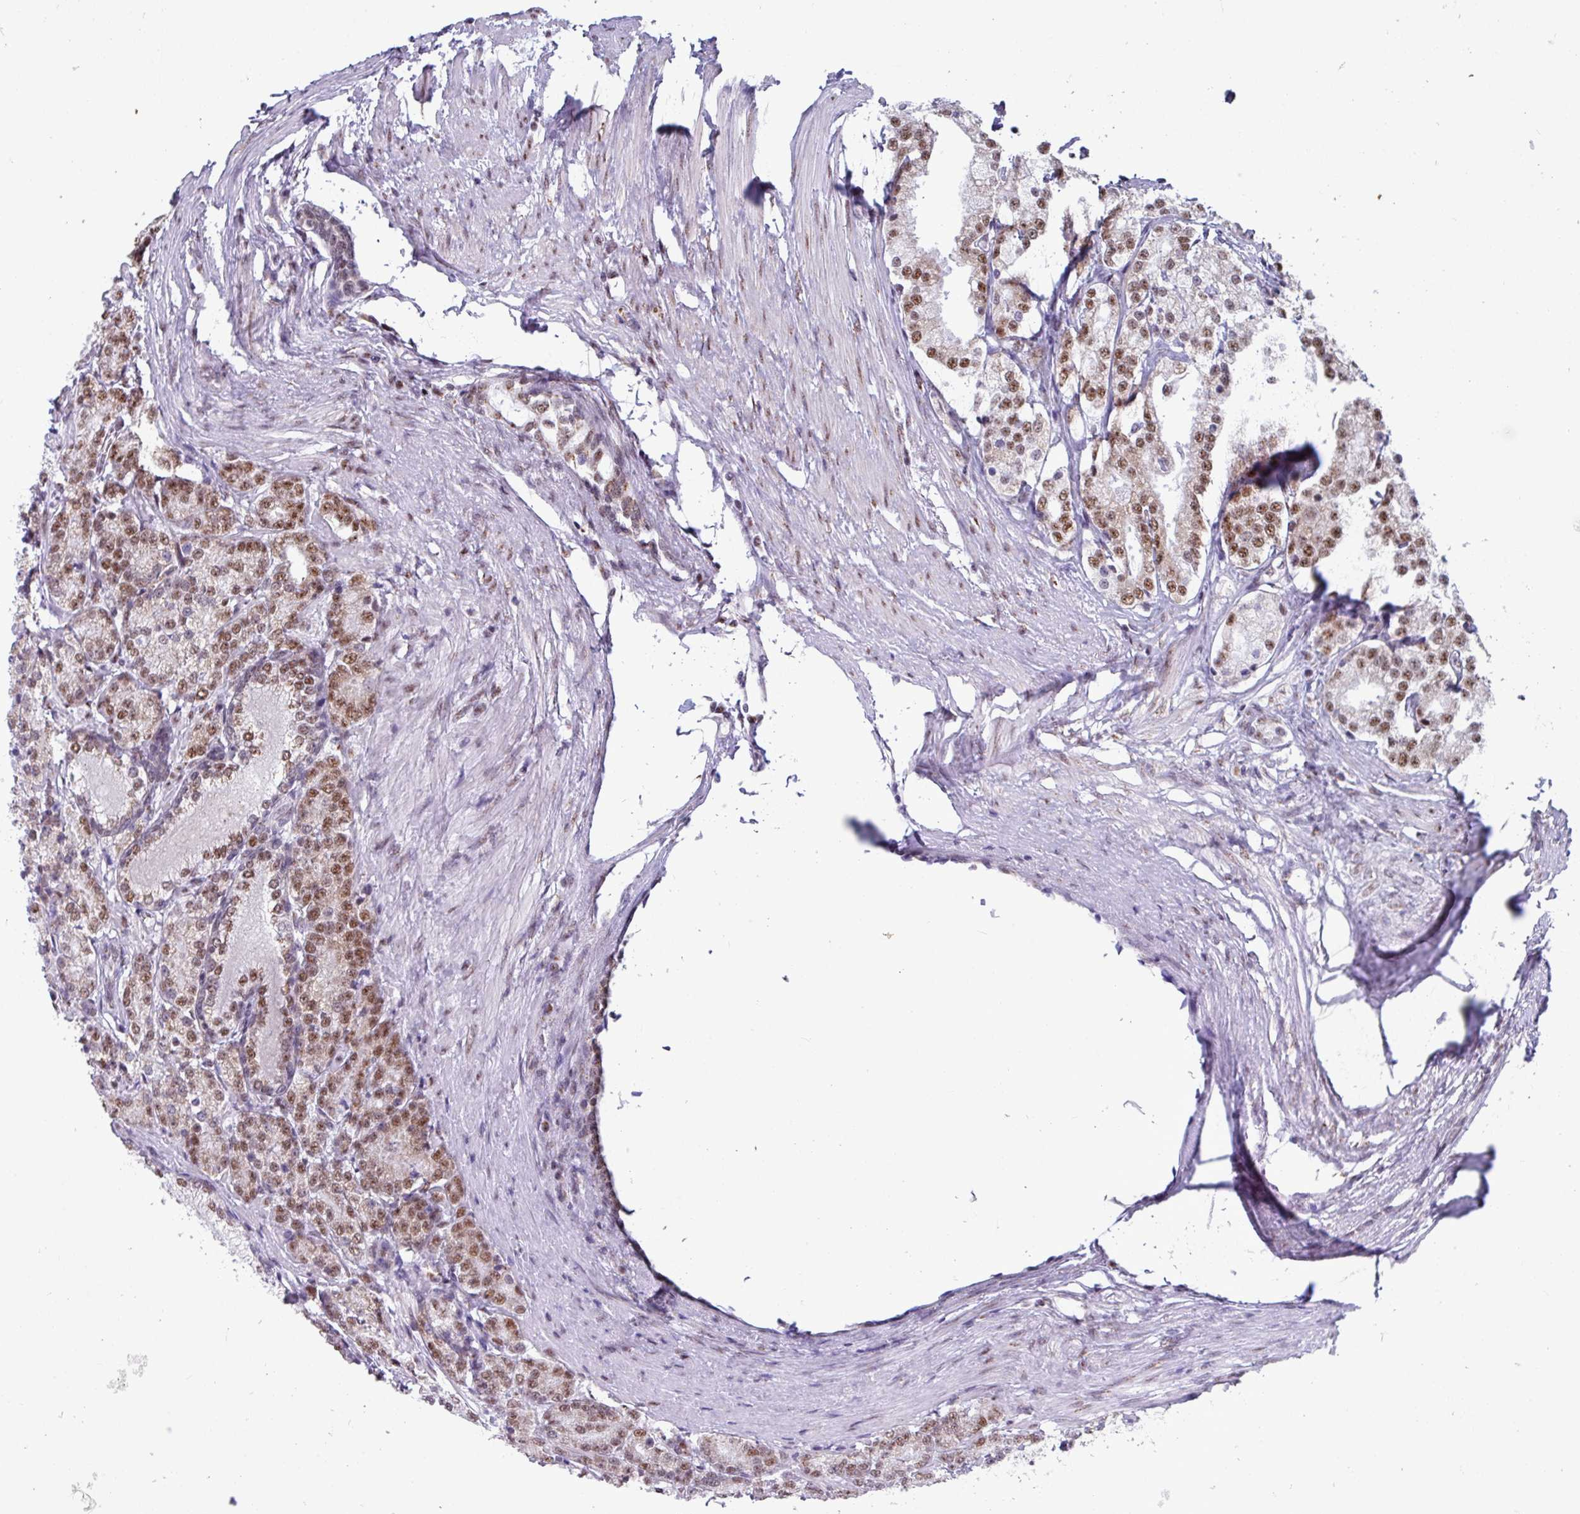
{"staining": {"intensity": "moderate", "quantity": ">75%", "location": "nuclear"}, "tissue": "prostate cancer", "cell_type": "Tumor cells", "image_type": "cancer", "snomed": [{"axis": "morphology", "description": "Adenocarcinoma, High grade"}, {"axis": "topography", "description": "Prostate"}], "caption": "This micrograph demonstrates immunohistochemistry (IHC) staining of human prostate cancer, with medium moderate nuclear expression in about >75% of tumor cells.", "gene": "PUF60", "patient": {"sex": "male", "age": 69}}